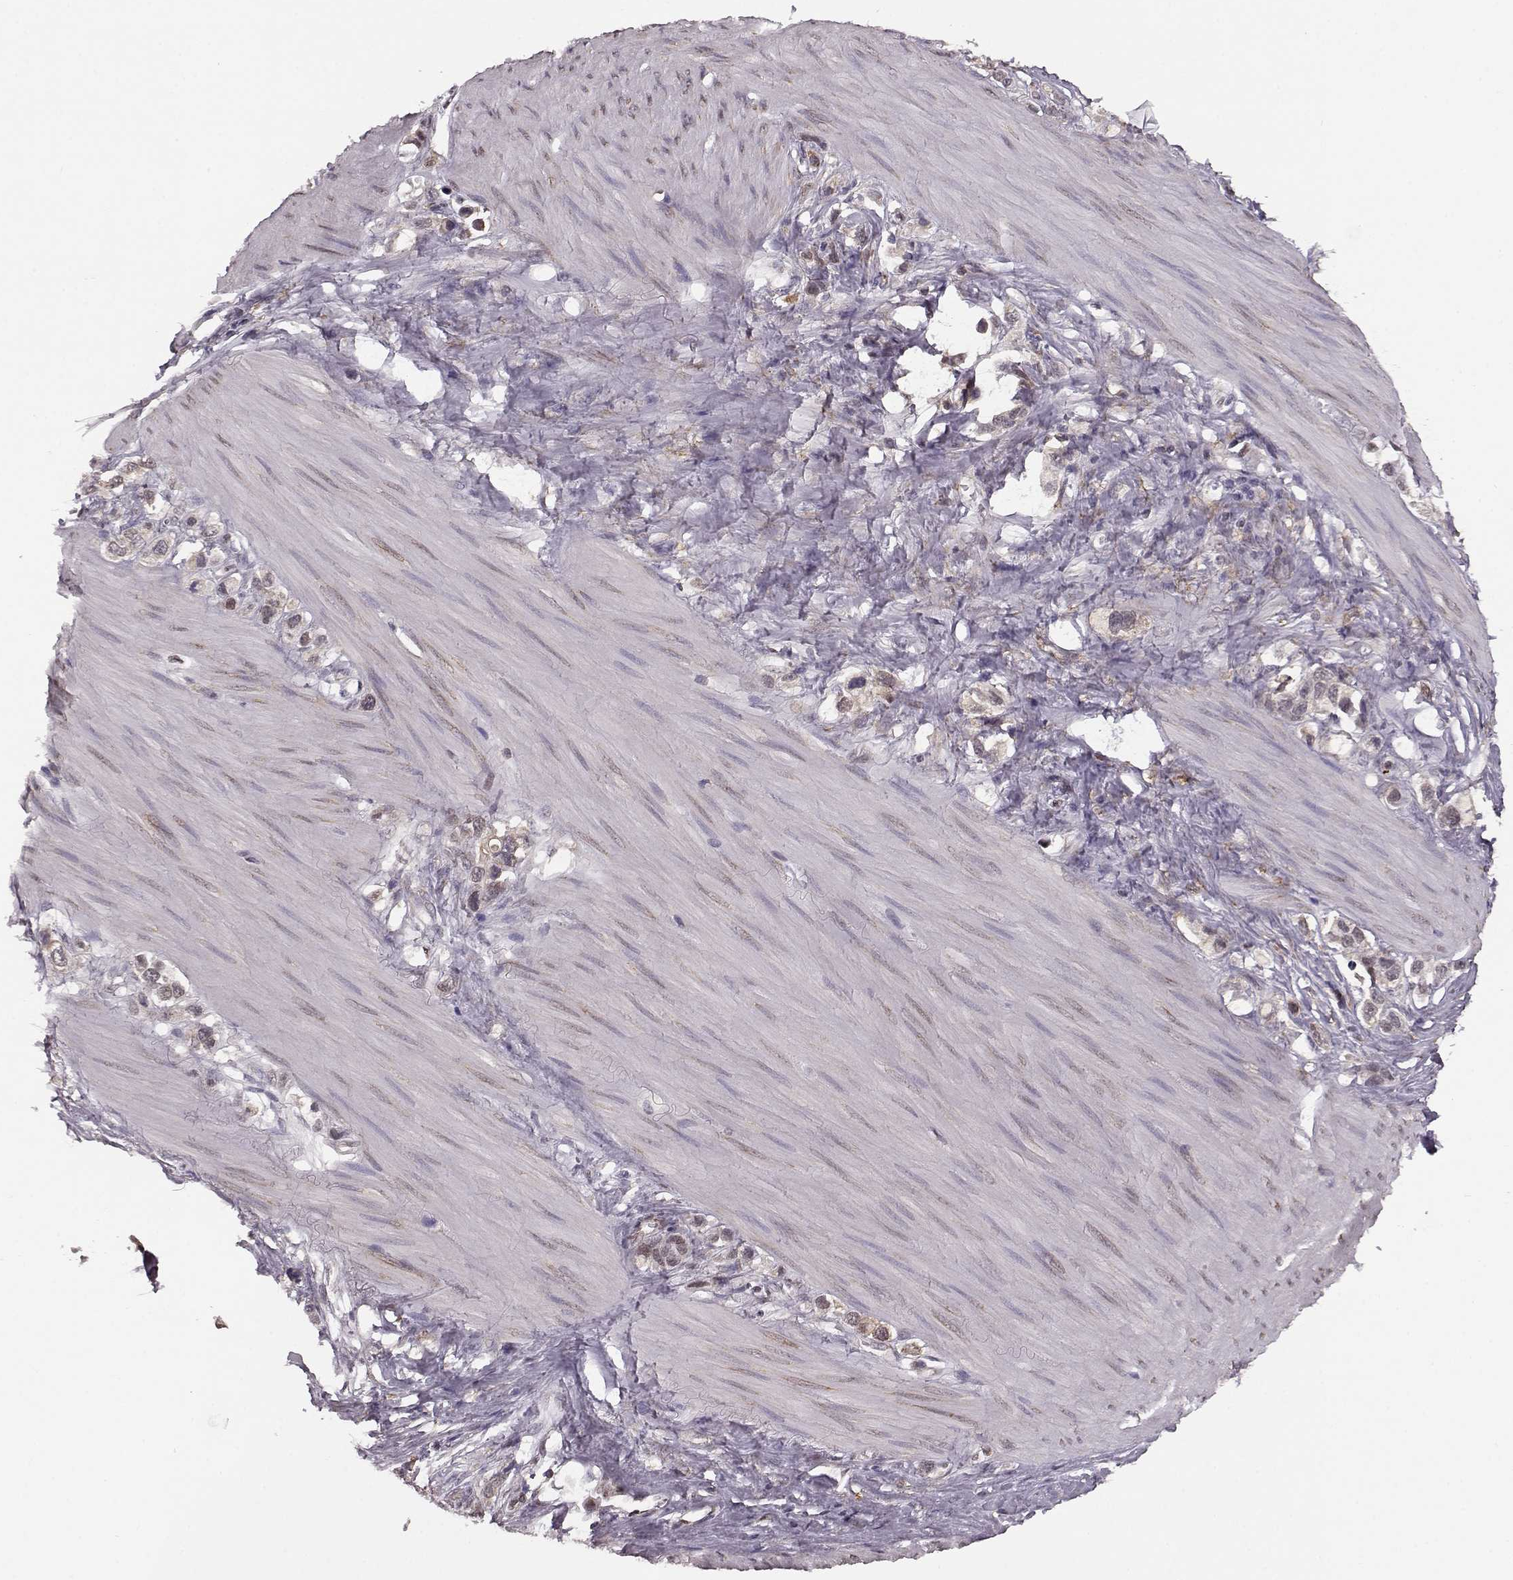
{"staining": {"intensity": "weak", "quantity": ">75%", "location": "cytoplasmic/membranous"}, "tissue": "stomach cancer", "cell_type": "Tumor cells", "image_type": "cancer", "snomed": [{"axis": "morphology", "description": "Normal tissue, NOS"}, {"axis": "morphology", "description": "Adenocarcinoma, NOS"}, {"axis": "morphology", "description": "Adenocarcinoma, High grade"}, {"axis": "topography", "description": "Stomach, upper"}, {"axis": "topography", "description": "Stomach"}], "caption": "This histopathology image shows stomach cancer (adenocarcinoma) stained with immunohistochemistry (IHC) to label a protein in brown. The cytoplasmic/membranous of tumor cells show weak positivity for the protein. Nuclei are counter-stained blue.", "gene": "KLF6", "patient": {"sex": "female", "age": 65}}